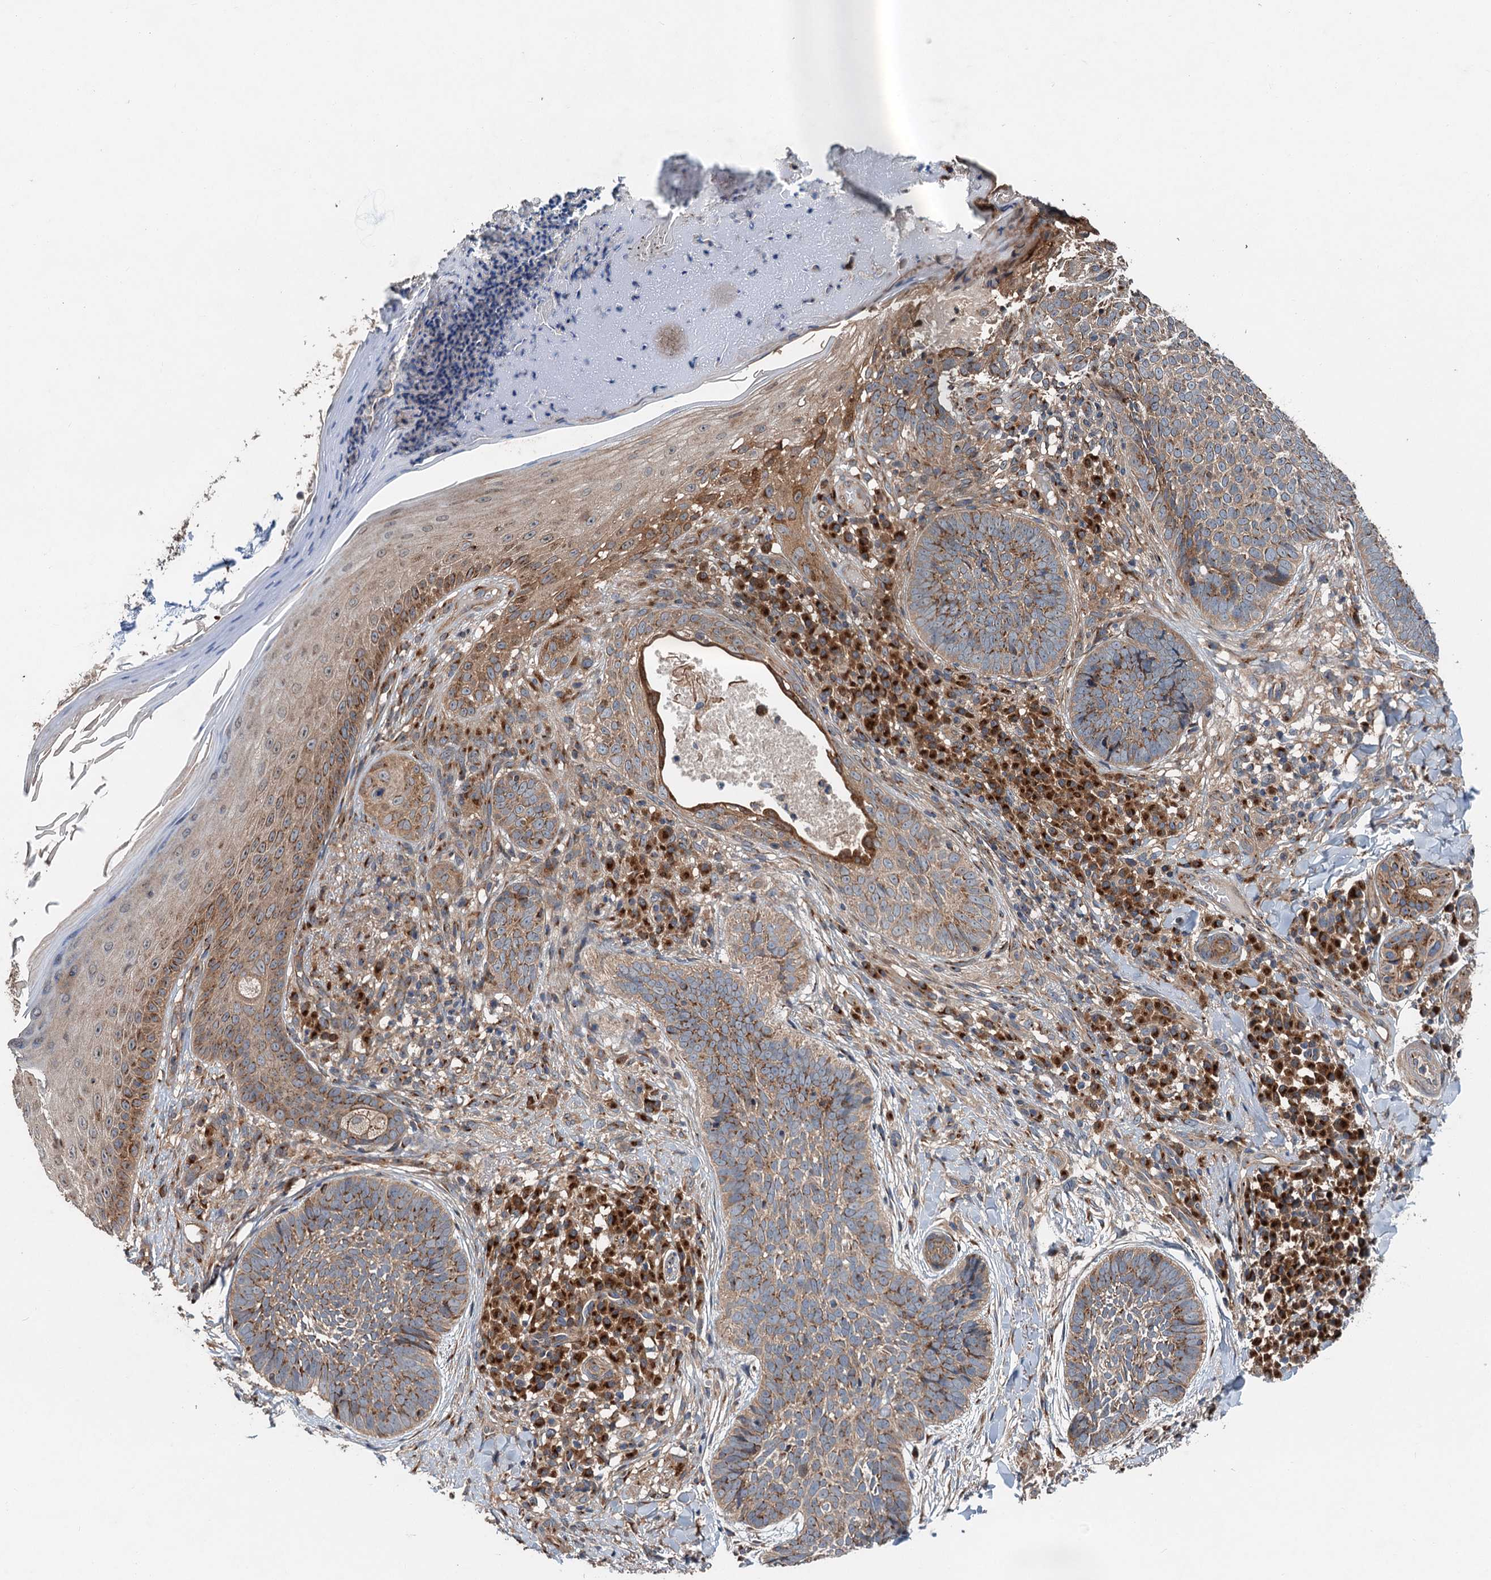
{"staining": {"intensity": "moderate", "quantity": "25%-75%", "location": "cytoplasmic/membranous"}, "tissue": "skin cancer", "cell_type": "Tumor cells", "image_type": "cancer", "snomed": [{"axis": "morphology", "description": "Basal cell carcinoma"}, {"axis": "topography", "description": "Skin"}], "caption": "Tumor cells demonstrate medium levels of moderate cytoplasmic/membranous expression in approximately 25%-75% of cells in skin cancer.", "gene": "COG3", "patient": {"sex": "female", "age": 61}}